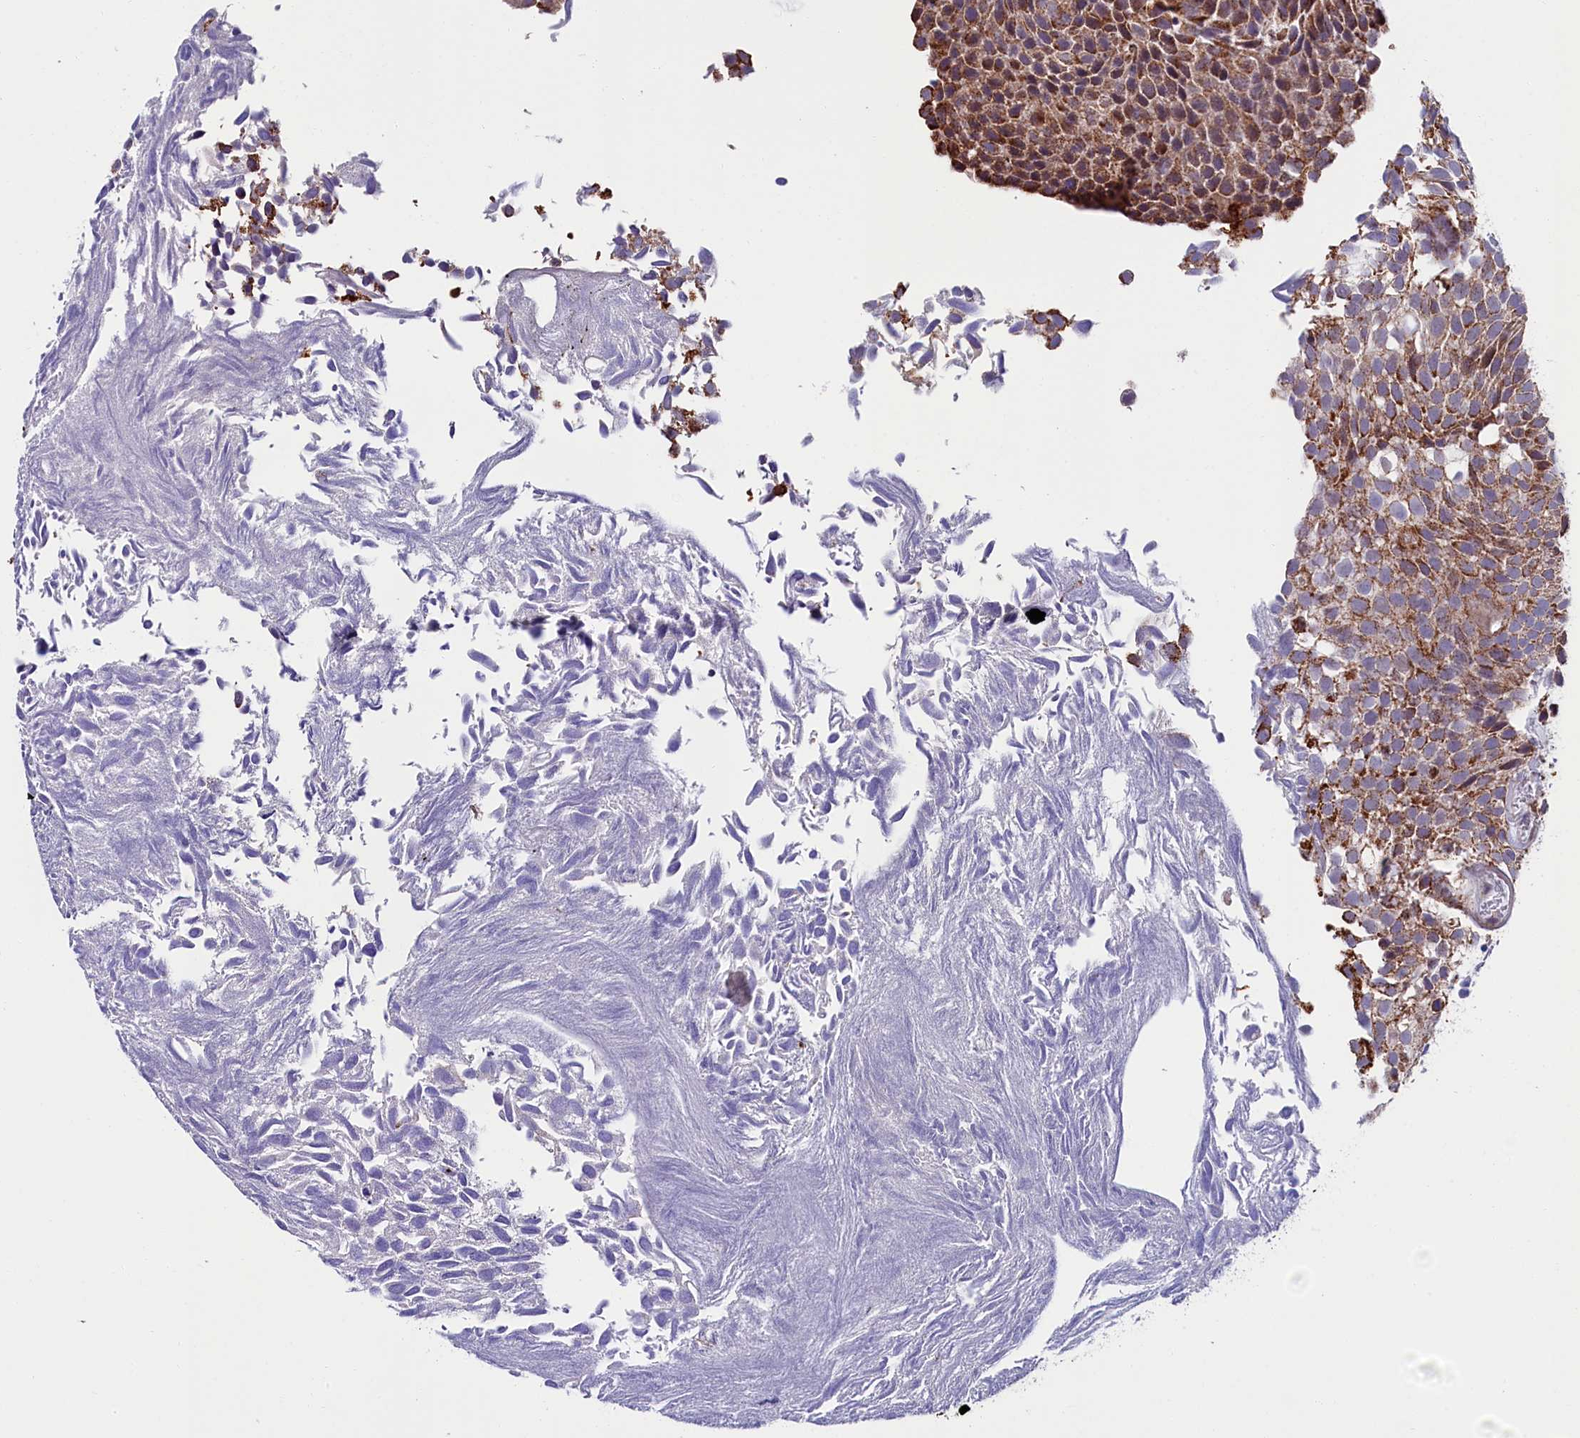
{"staining": {"intensity": "moderate", "quantity": "25%-75%", "location": "cytoplasmic/membranous"}, "tissue": "urothelial cancer", "cell_type": "Tumor cells", "image_type": "cancer", "snomed": [{"axis": "morphology", "description": "Urothelial carcinoma, Low grade"}, {"axis": "topography", "description": "Urinary bladder"}], "caption": "High-magnification brightfield microscopy of urothelial cancer stained with DAB (brown) and counterstained with hematoxylin (blue). tumor cells exhibit moderate cytoplasmic/membranous positivity is identified in approximately25%-75% of cells.", "gene": "IL20RA", "patient": {"sex": "male", "age": 89}}